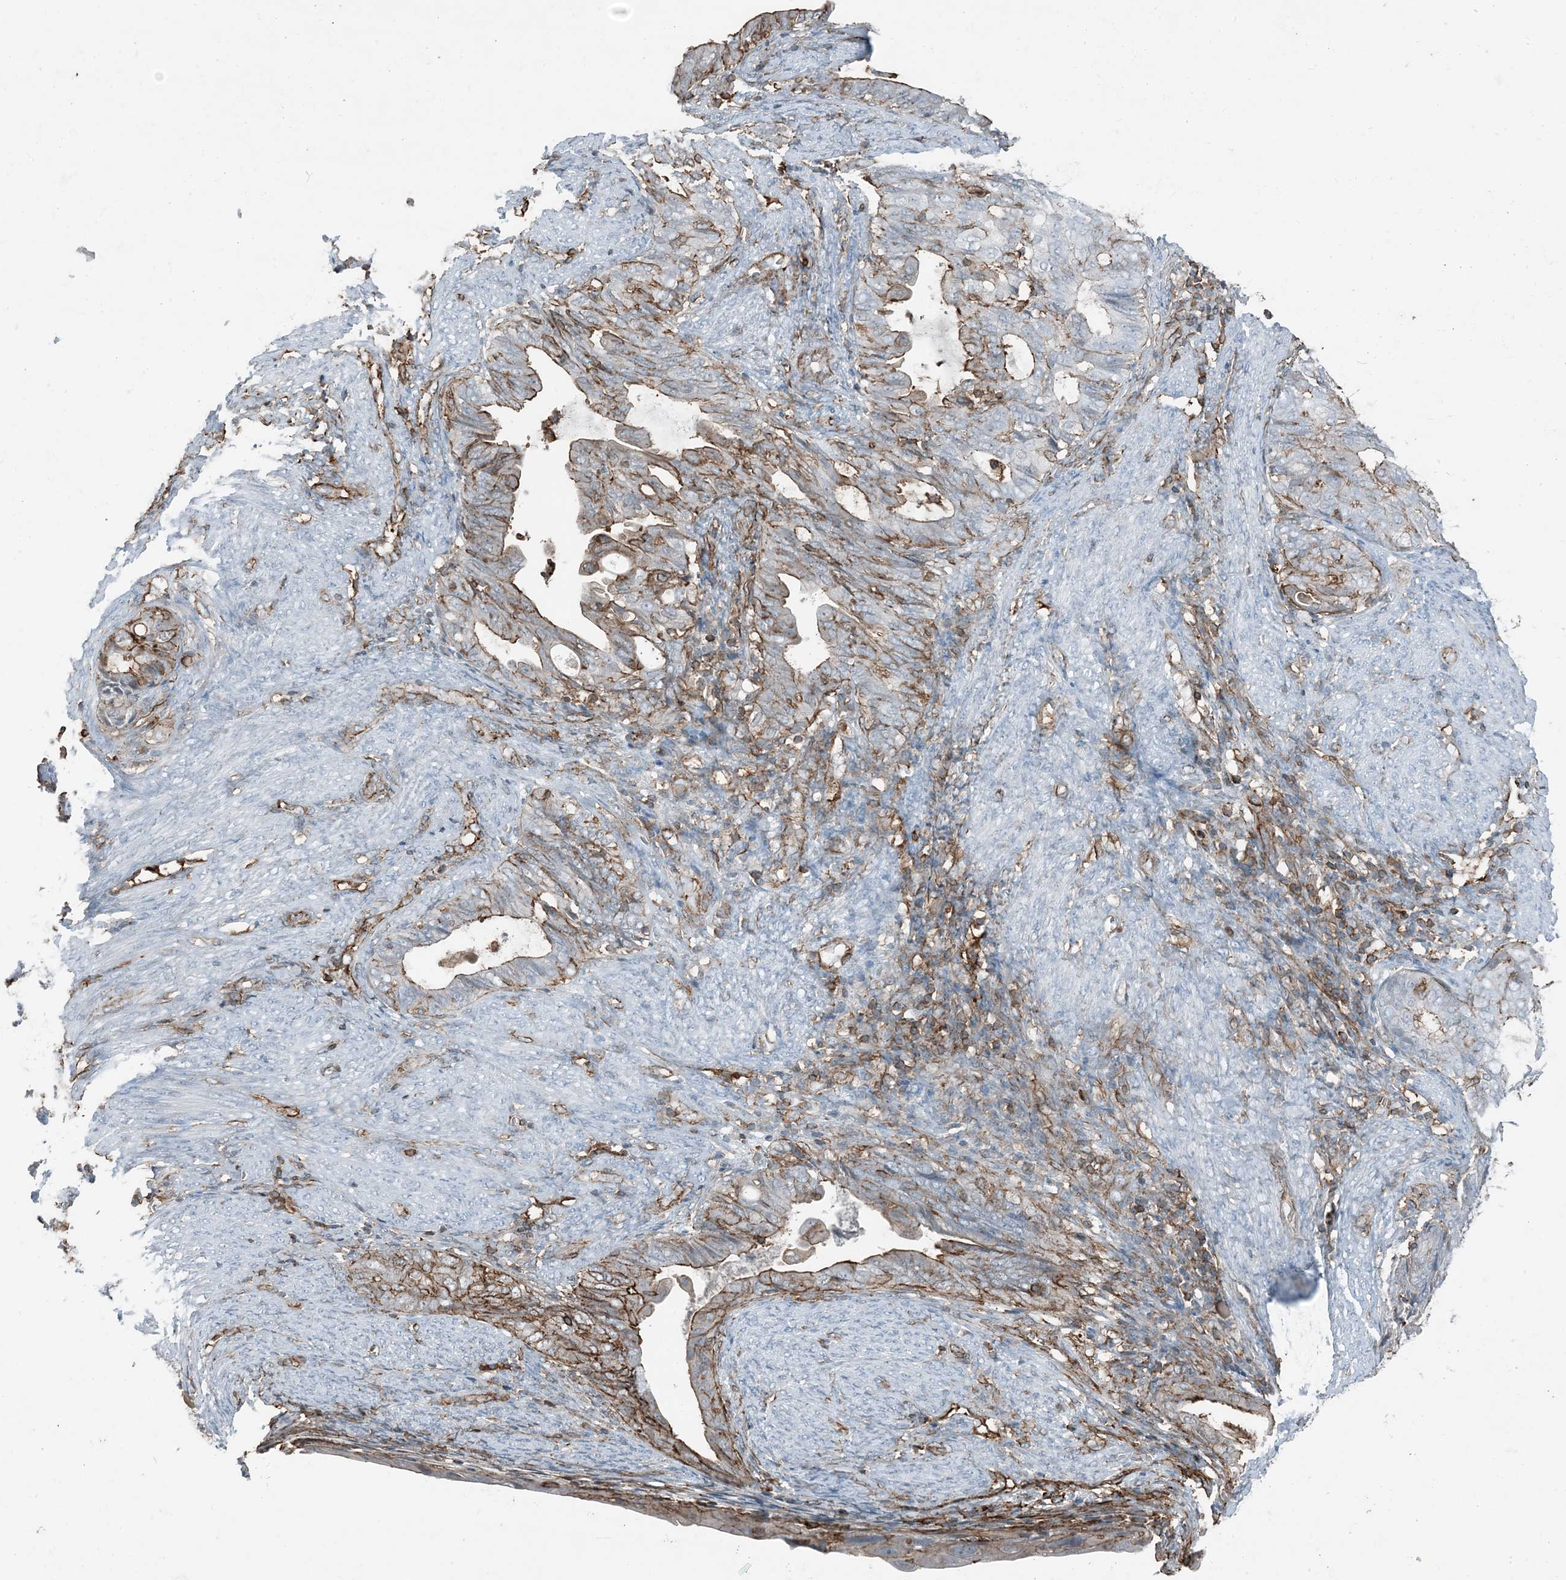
{"staining": {"intensity": "moderate", "quantity": "25%-75%", "location": "cytoplasmic/membranous"}, "tissue": "endometrial cancer", "cell_type": "Tumor cells", "image_type": "cancer", "snomed": [{"axis": "morphology", "description": "Adenocarcinoma, NOS"}, {"axis": "topography", "description": "Endometrium"}], "caption": "Immunohistochemical staining of human endometrial cancer (adenocarcinoma) exhibits medium levels of moderate cytoplasmic/membranous protein staining in about 25%-75% of tumor cells.", "gene": "APOBEC3C", "patient": {"sex": "female", "age": 86}}